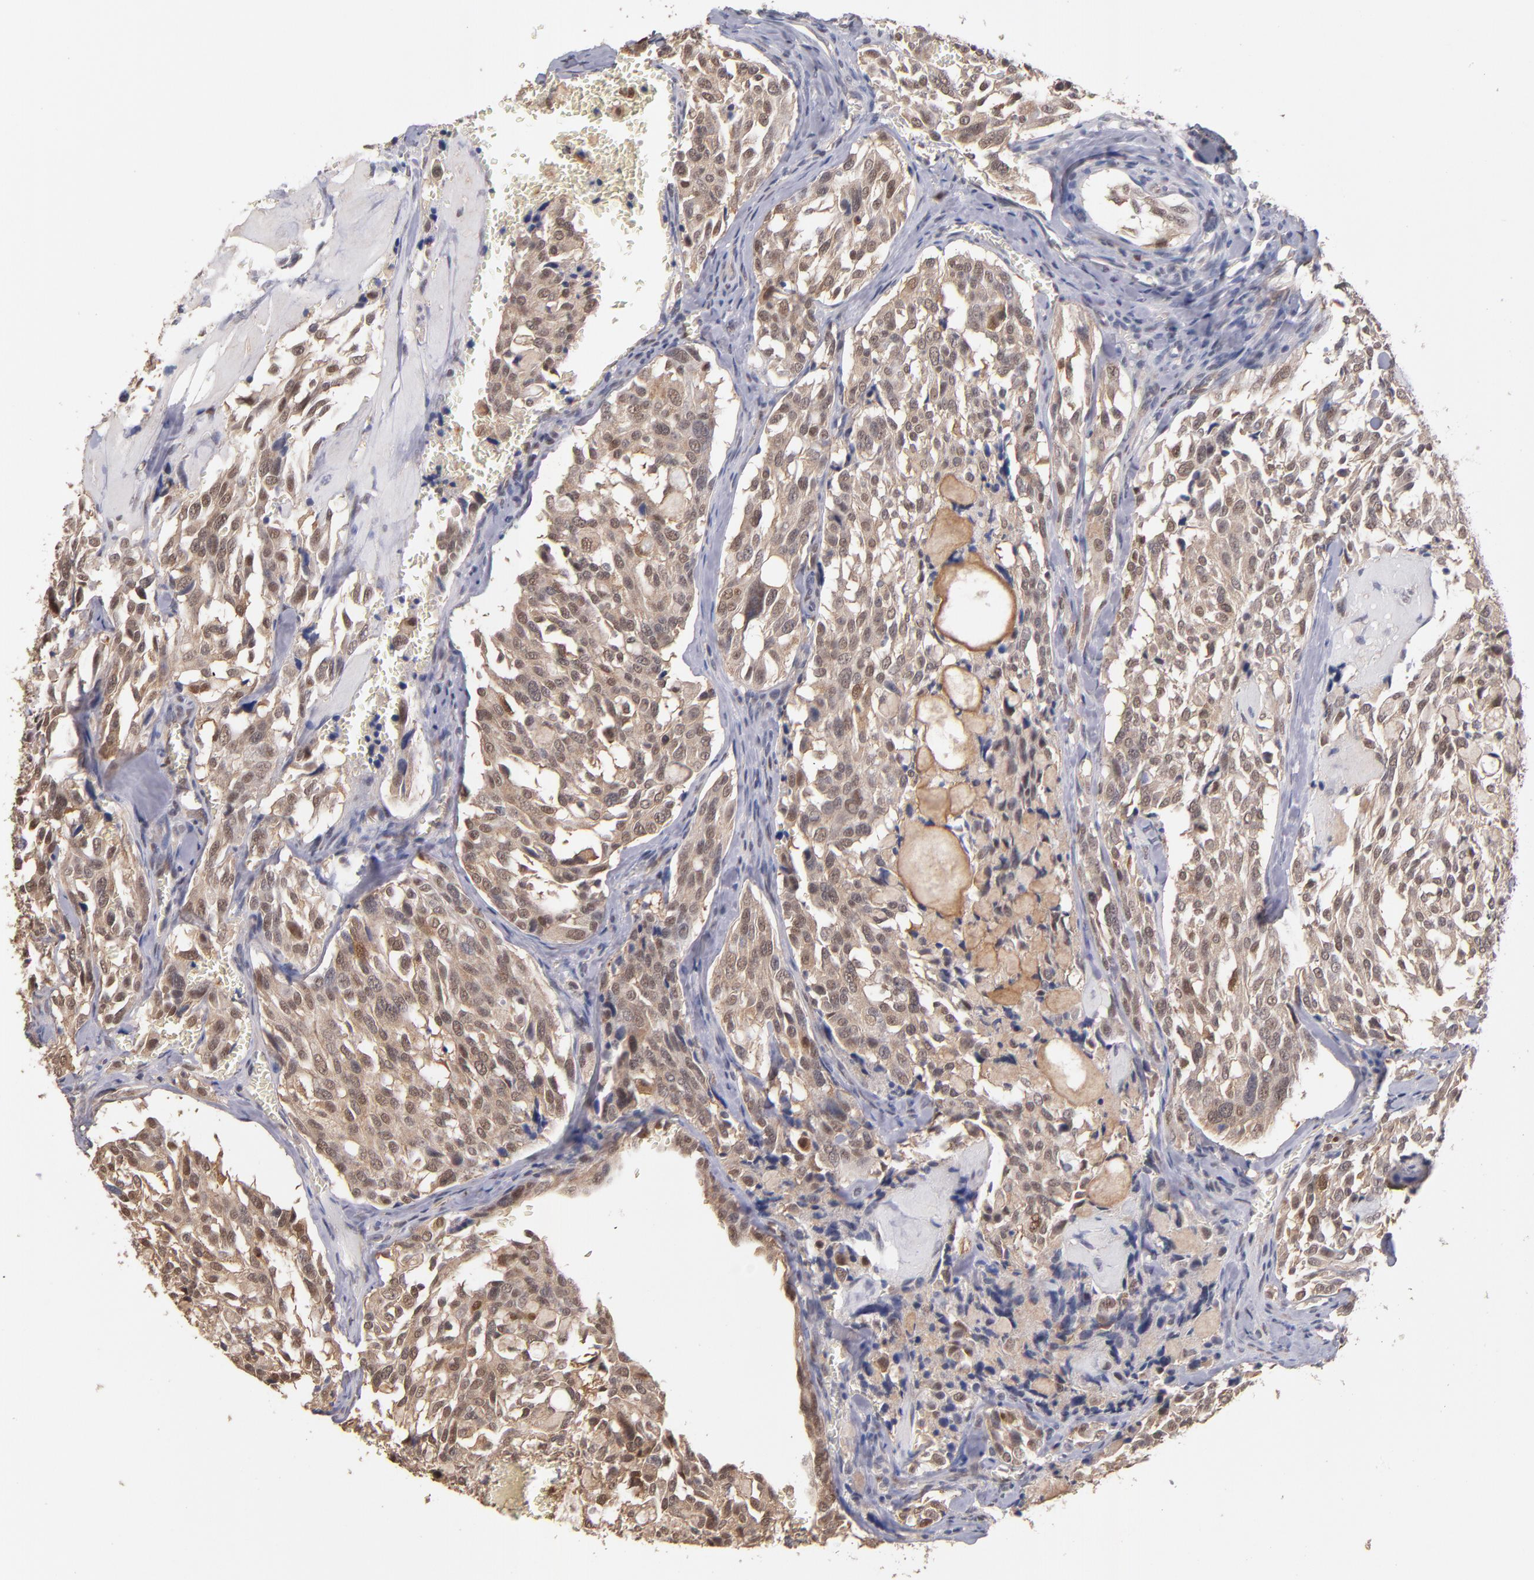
{"staining": {"intensity": "weak", "quantity": "25%-75%", "location": "cytoplasmic/membranous,nuclear"}, "tissue": "thyroid cancer", "cell_type": "Tumor cells", "image_type": "cancer", "snomed": [{"axis": "morphology", "description": "Carcinoma, NOS"}, {"axis": "morphology", "description": "Carcinoid, malignant, NOS"}, {"axis": "topography", "description": "Thyroid gland"}], "caption": "Protein staining by immunohistochemistry reveals weak cytoplasmic/membranous and nuclear staining in about 25%-75% of tumor cells in malignant carcinoid (thyroid).", "gene": "PSMD10", "patient": {"sex": "male", "age": 33}}